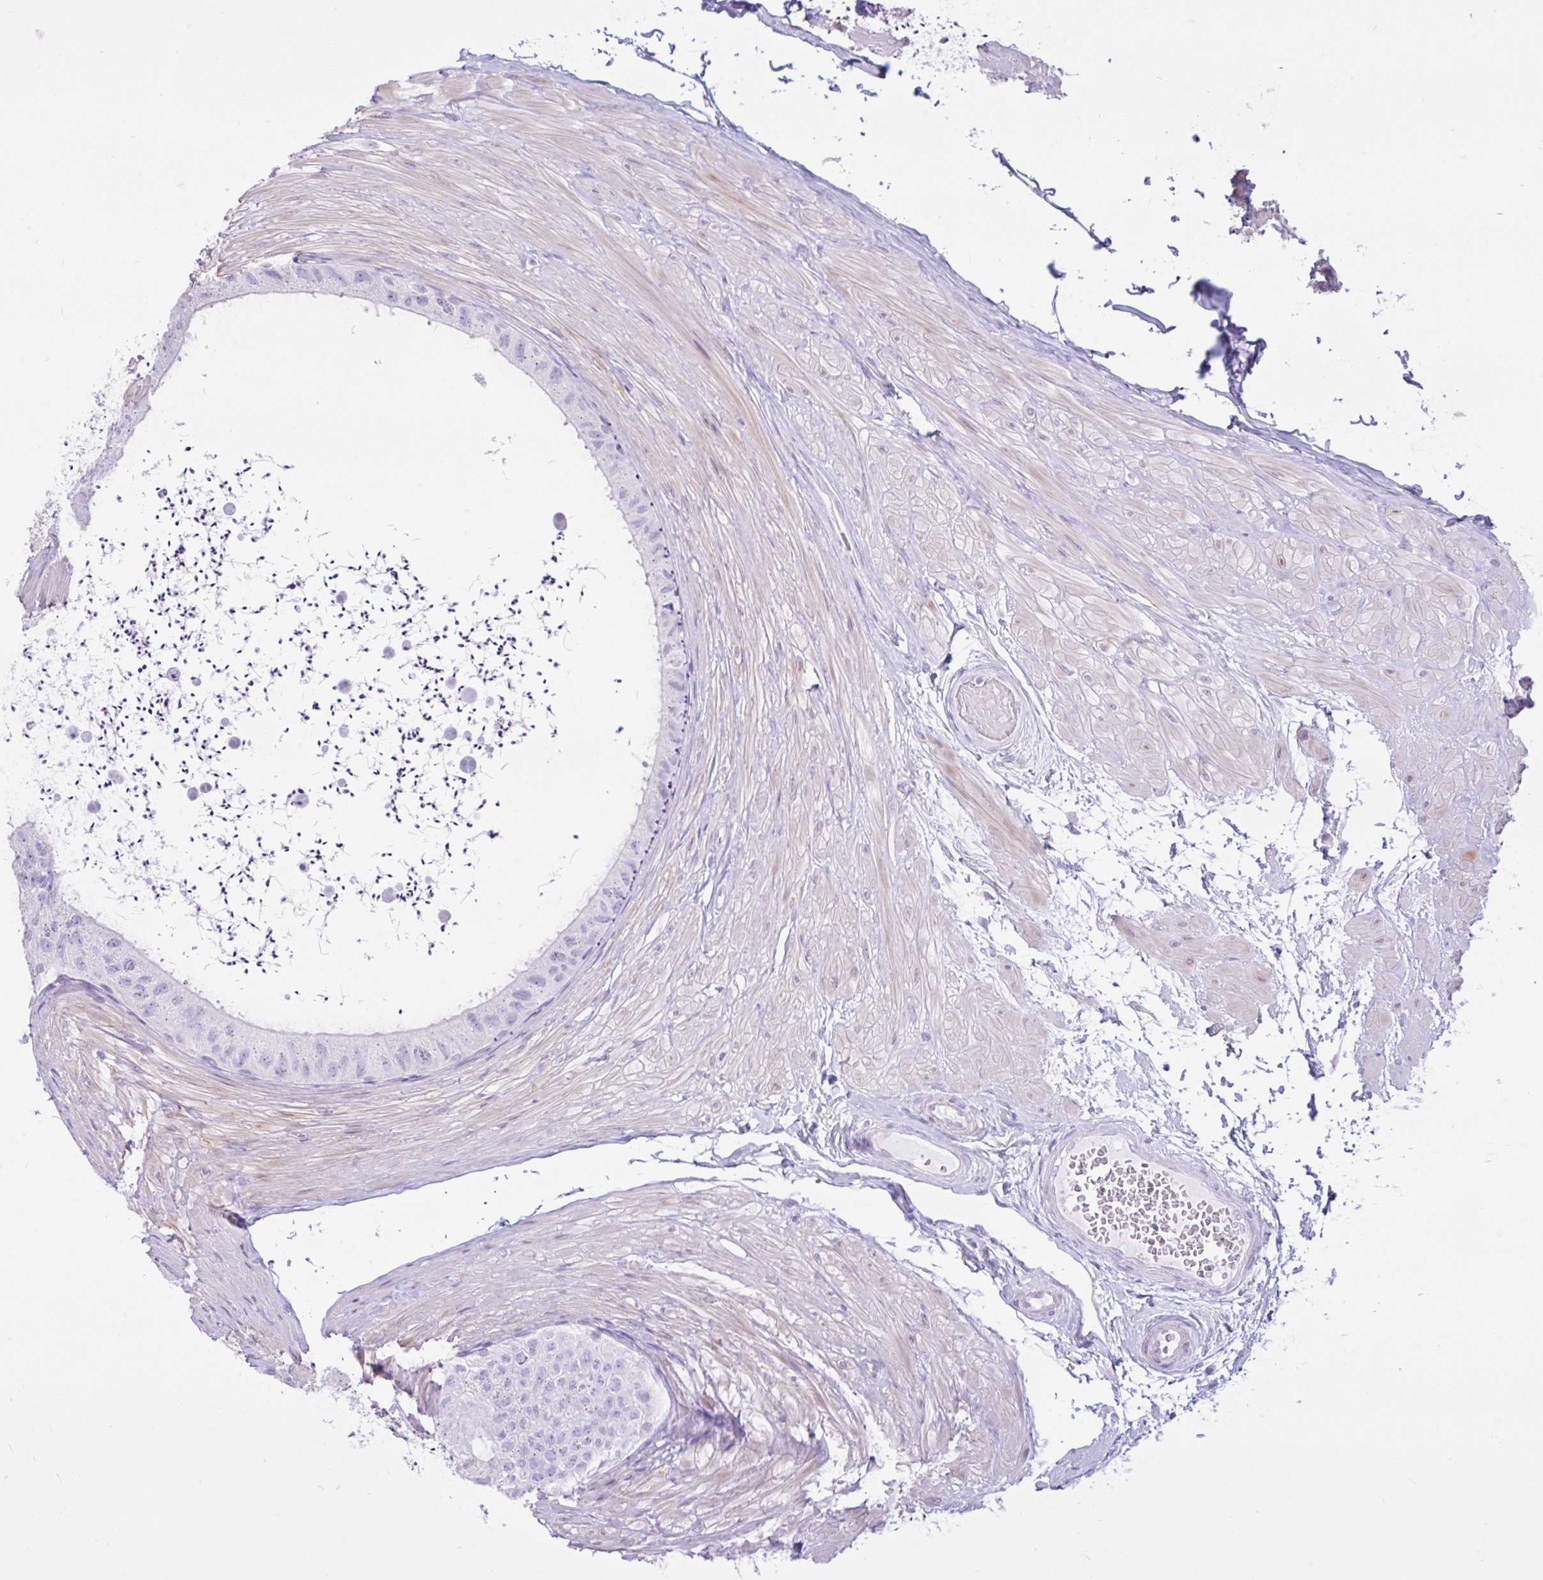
{"staining": {"intensity": "negative", "quantity": "none", "location": "none"}, "tissue": "epididymis", "cell_type": "Glandular cells", "image_type": "normal", "snomed": [{"axis": "morphology", "description": "Normal tissue, NOS"}, {"axis": "topography", "description": "Epididymis"}, {"axis": "topography", "description": "Peripheral nerve tissue"}], "caption": "IHC photomicrograph of normal epididymis: epididymis stained with DAB (3,3'-diaminobenzidine) exhibits no significant protein expression in glandular cells.", "gene": "REEP1", "patient": {"sex": "male", "age": 32}}